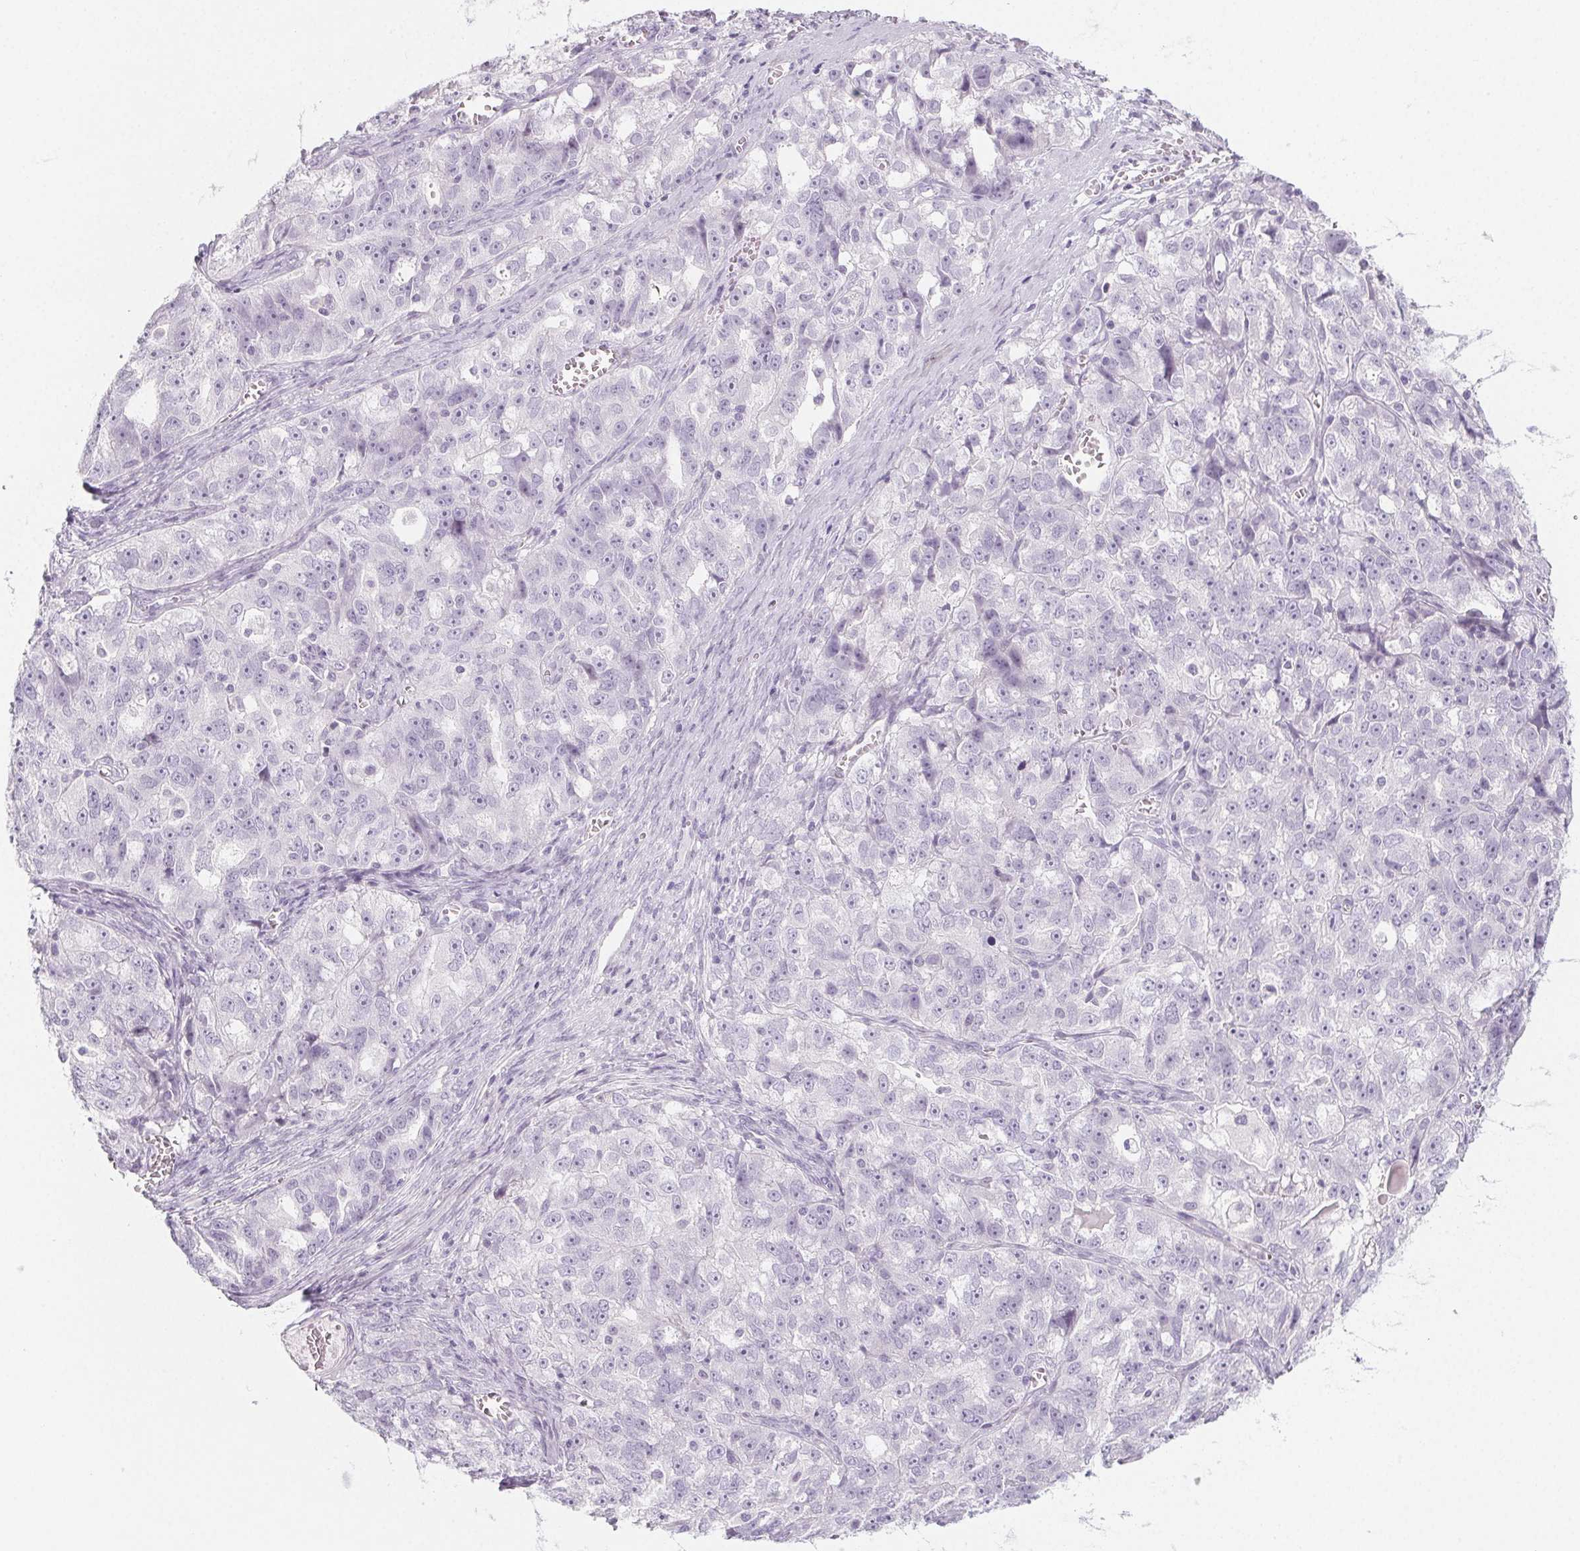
{"staining": {"intensity": "negative", "quantity": "none", "location": "none"}, "tissue": "ovarian cancer", "cell_type": "Tumor cells", "image_type": "cancer", "snomed": [{"axis": "morphology", "description": "Cystadenocarcinoma, serous, NOS"}, {"axis": "topography", "description": "Ovary"}], "caption": "Tumor cells show no significant staining in serous cystadenocarcinoma (ovarian).", "gene": "SH3GL2", "patient": {"sex": "female", "age": 51}}